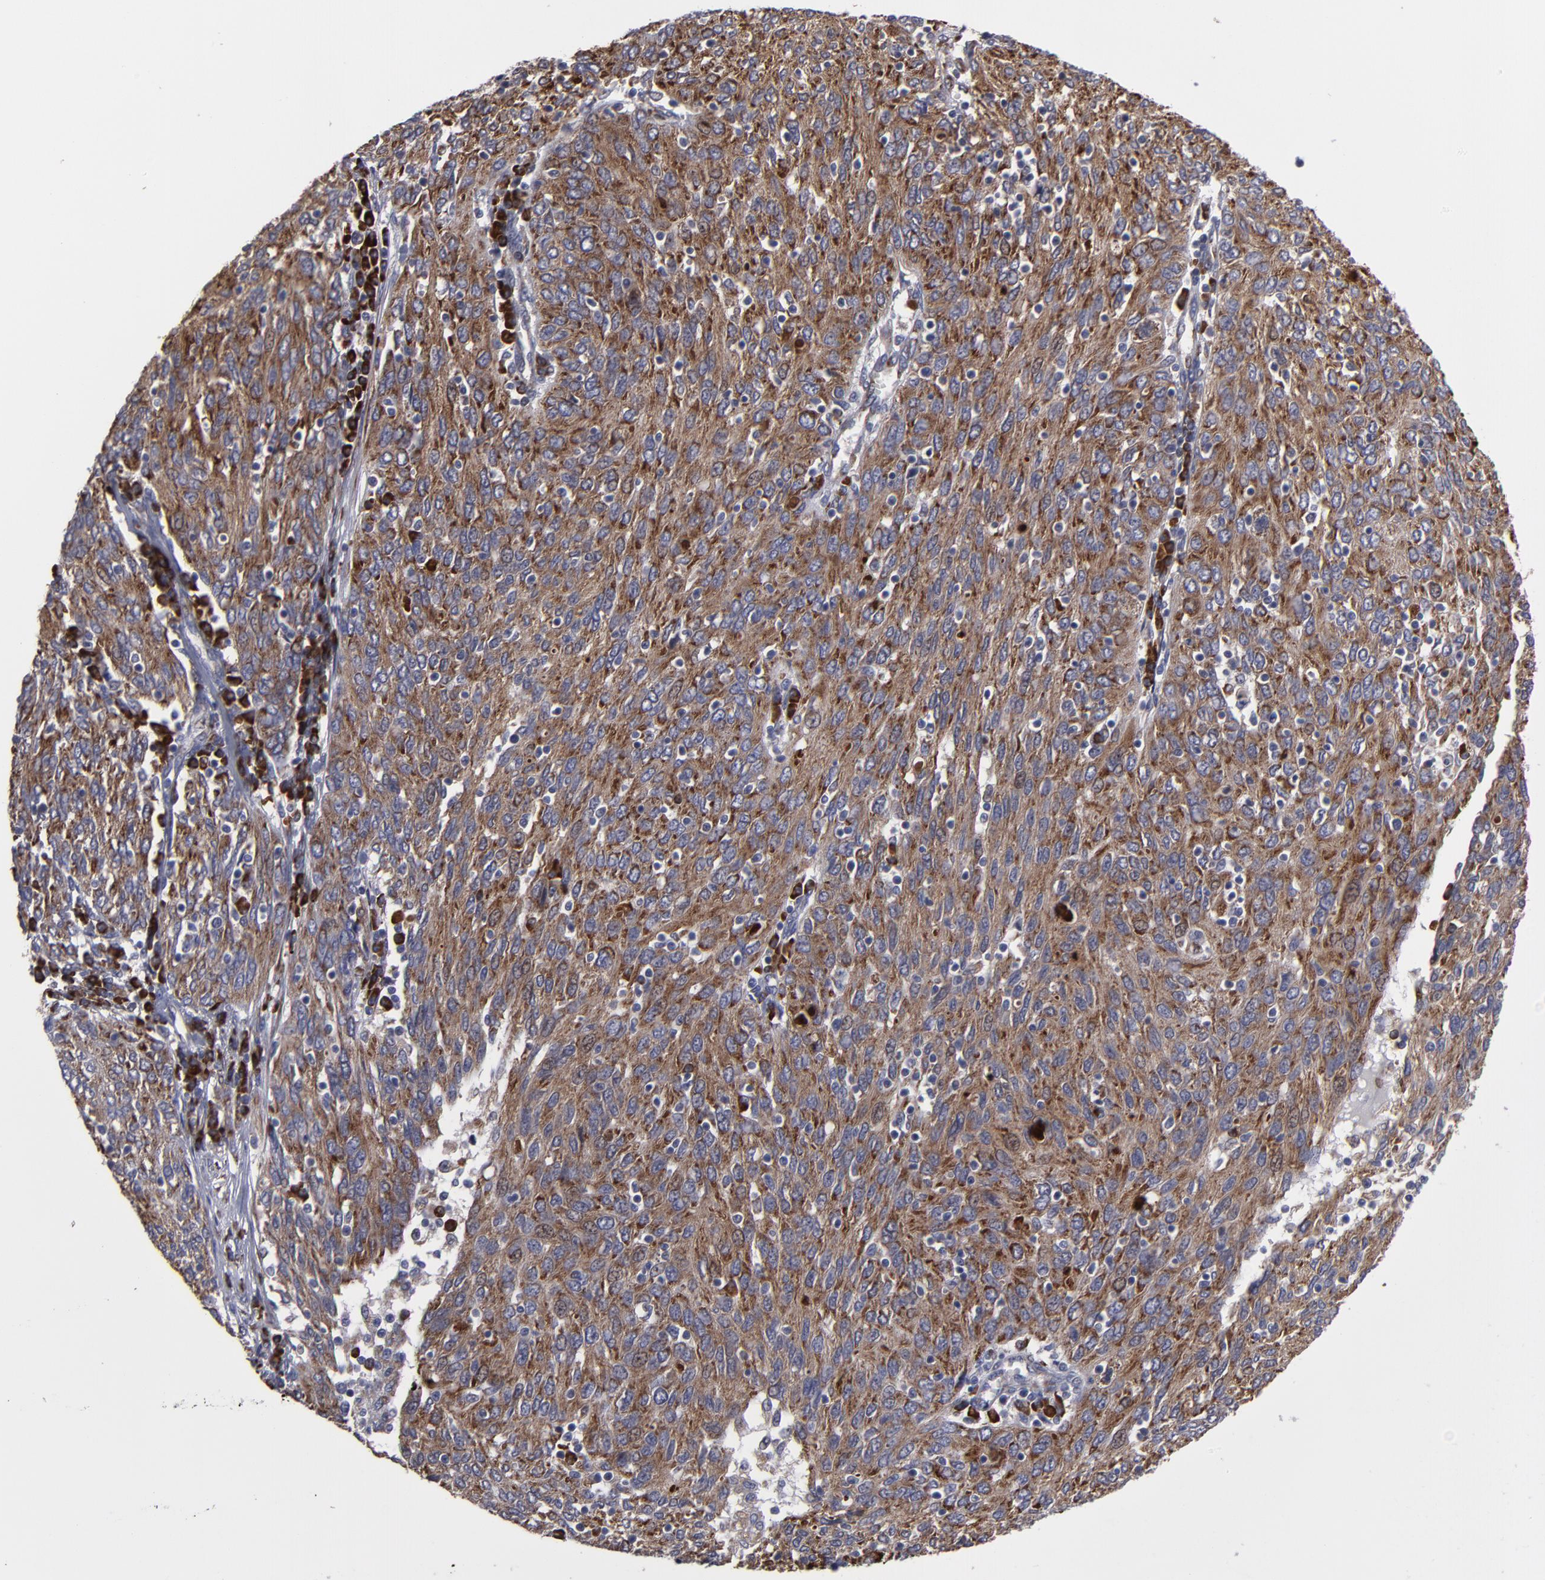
{"staining": {"intensity": "moderate", "quantity": ">75%", "location": "cytoplasmic/membranous"}, "tissue": "ovarian cancer", "cell_type": "Tumor cells", "image_type": "cancer", "snomed": [{"axis": "morphology", "description": "Carcinoma, endometroid"}, {"axis": "topography", "description": "Ovary"}], "caption": "Tumor cells reveal moderate cytoplasmic/membranous positivity in about >75% of cells in ovarian endometroid carcinoma. The protein of interest is stained brown, and the nuclei are stained in blue (DAB IHC with brightfield microscopy, high magnification).", "gene": "SND1", "patient": {"sex": "female", "age": 50}}